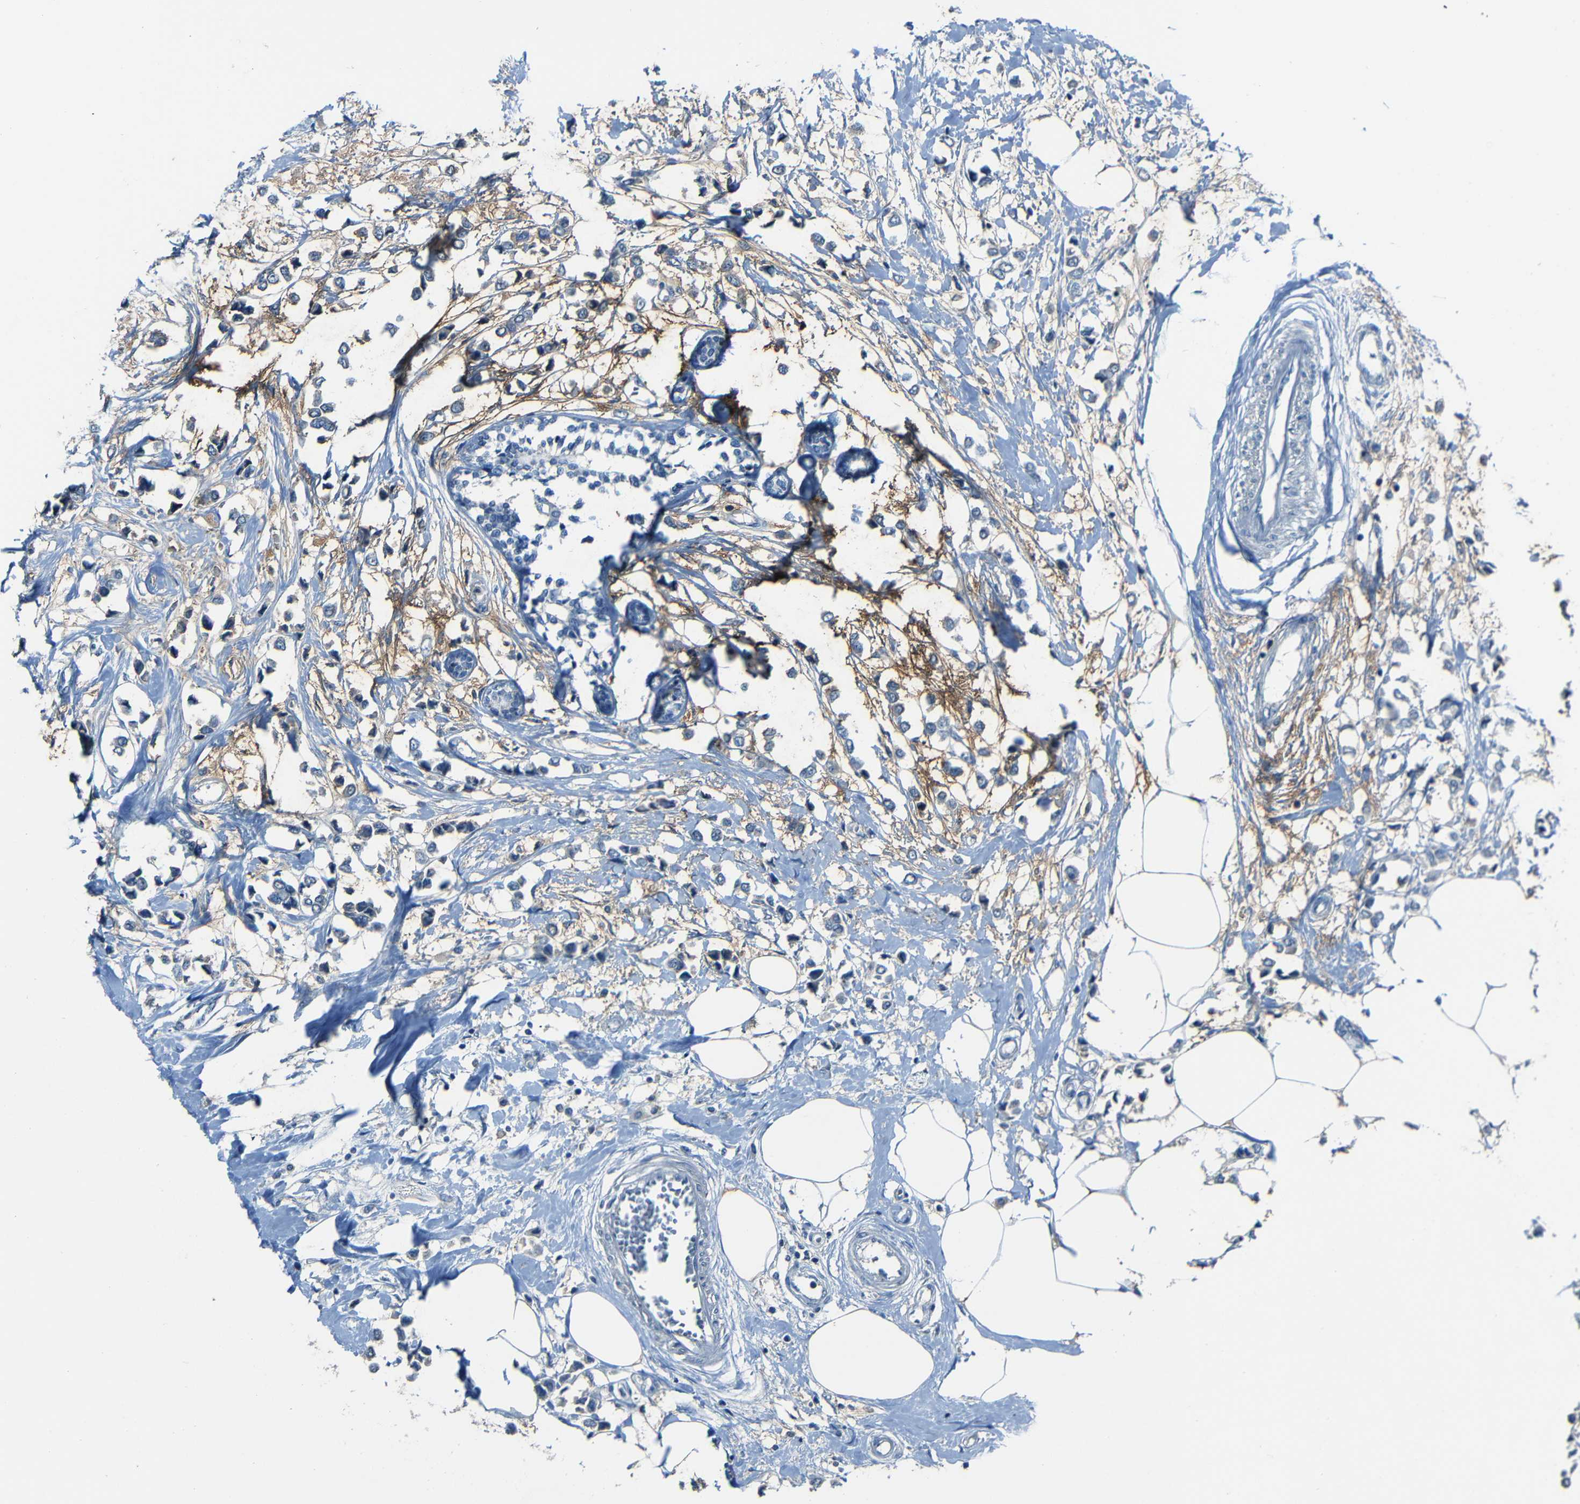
{"staining": {"intensity": "negative", "quantity": "none", "location": "none"}, "tissue": "breast cancer", "cell_type": "Tumor cells", "image_type": "cancer", "snomed": [{"axis": "morphology", "description": "Lobular carcinoma"}, {"axis": "topography", "description": "Breast"}], "caption": "Protein analysis of lobular carcinoma (breast) displays no significant positivity in tumor cells.", "gene": "SLA", "patient": {"sex": "female", "age": 51}}